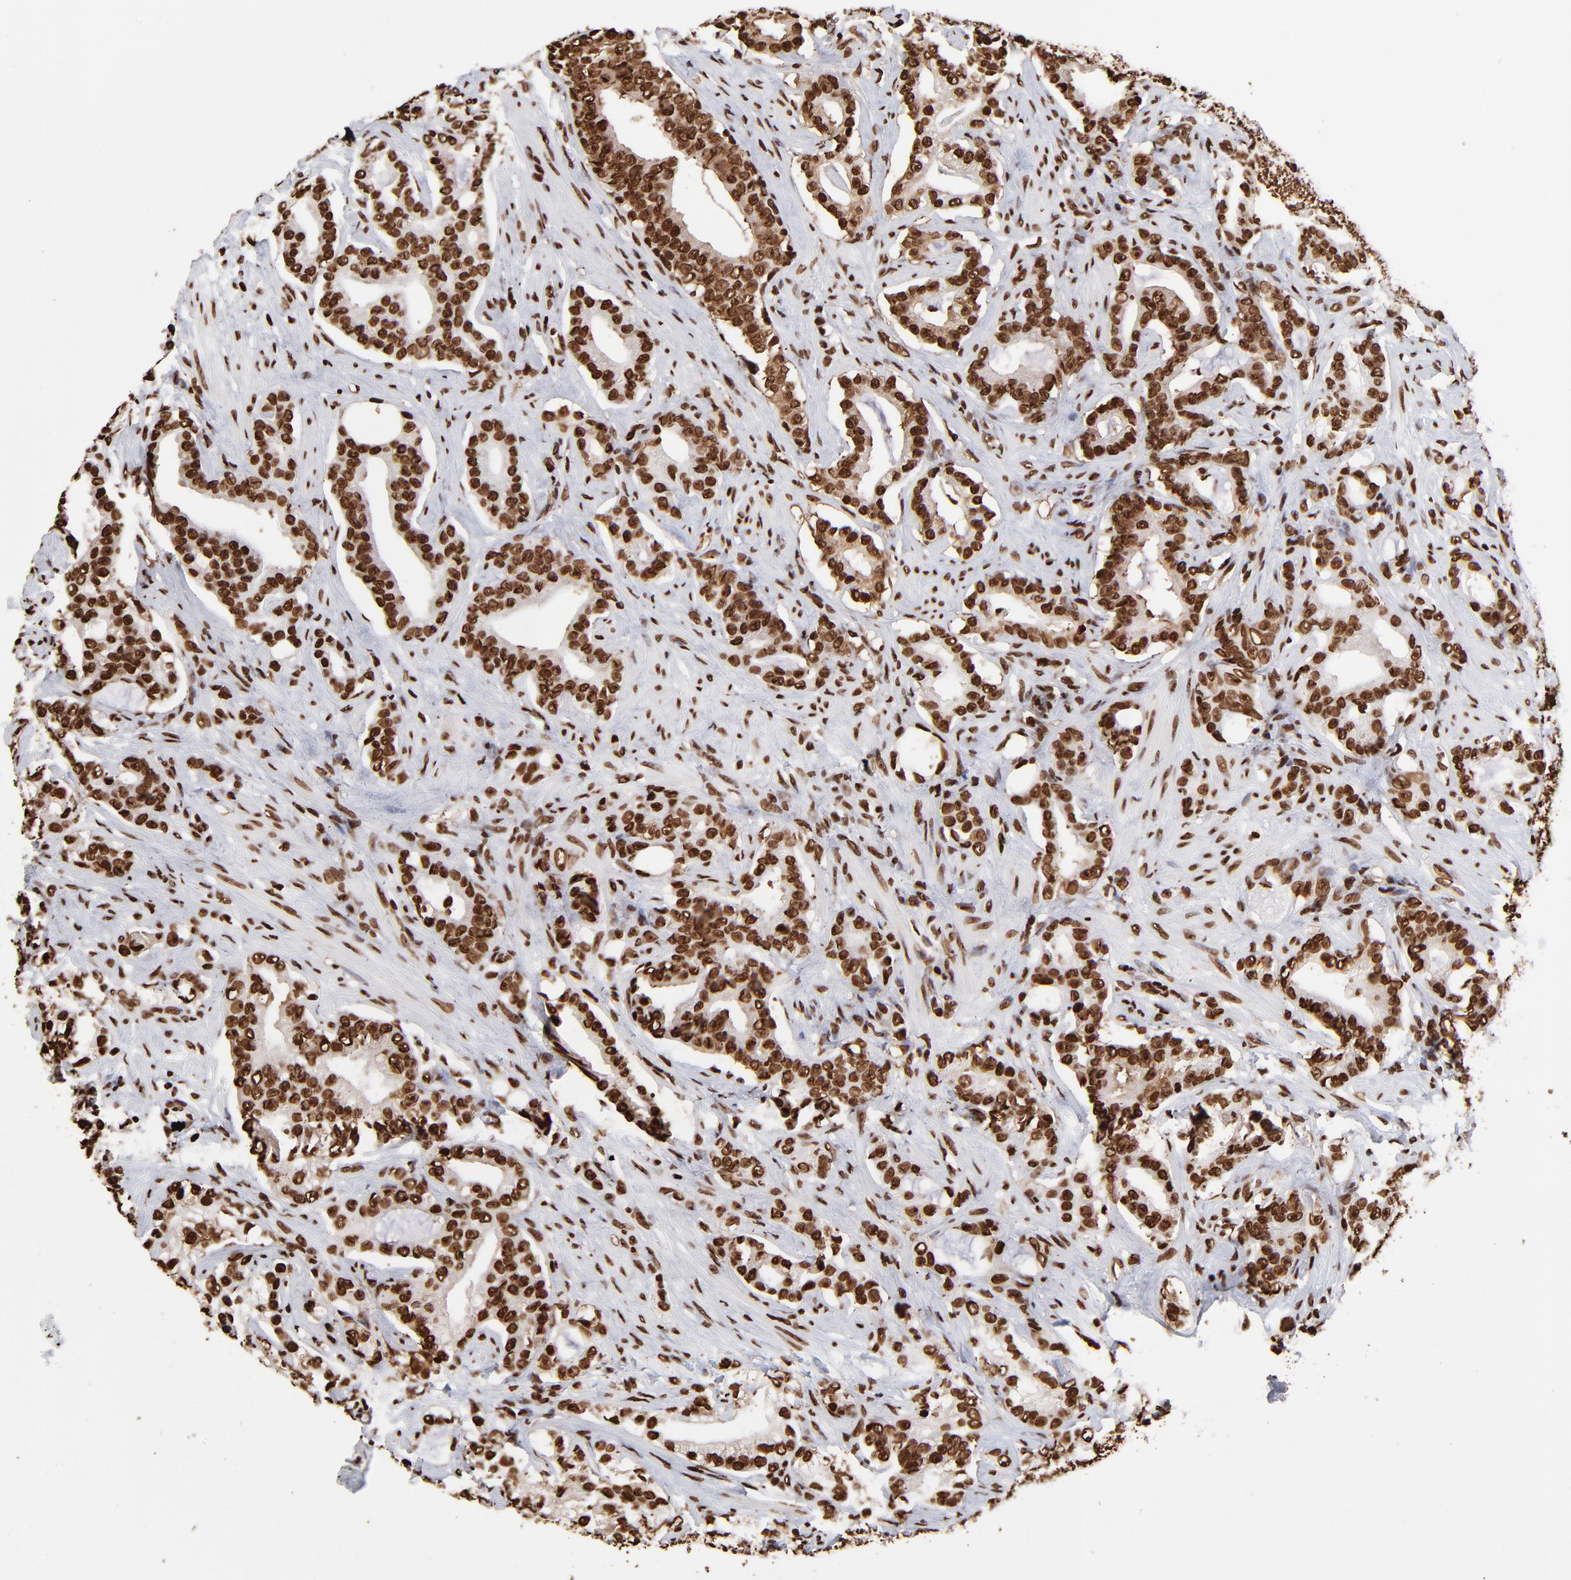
{"staining": {"intensity": "strong", "quantity": ">75%", "location": "cytoplasmic/membranous,nuclear"}, "tissue": "prostate cancer", "cell_type": "Tumor cells", "image_type": "cancer", "snomed": [{"axis": "morphology", "description": "Adenocarcinoma, Low grade"}, {"axis": "topography", "description": "Prostate"}], "caption": "Protein staining by IHC demonstrates strong cytoplasmic/membranous and nuclear staining in approximately >75% of tumor cells in prostate cancer.", "gene": "ZNF544", "patient": {"sex": "male", "age": 58}}